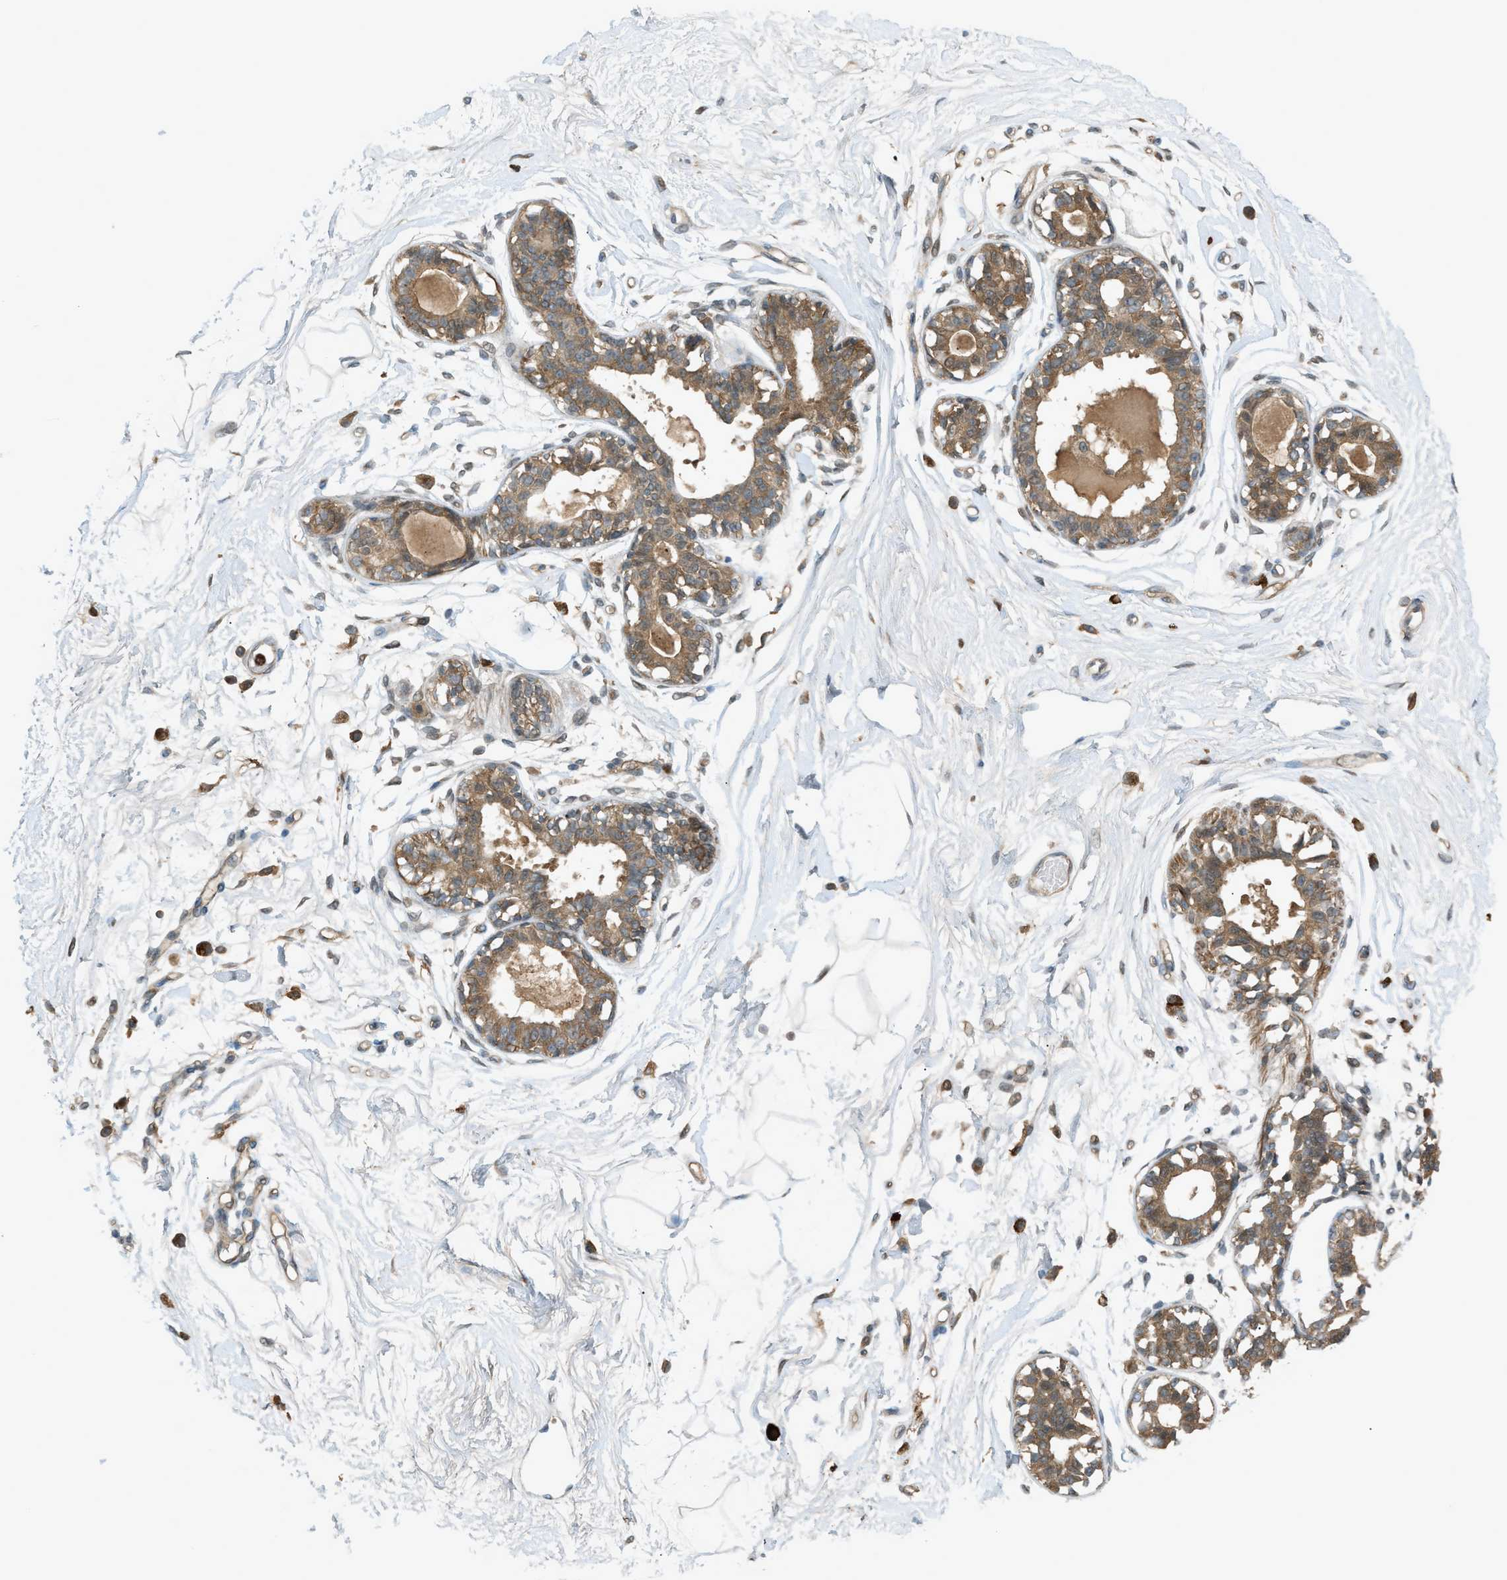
{"staining": {"intensity": "negative", "quantity": "none", "location": "none"}, "tissue": "breast", "cell_type": "Adipocytes", "image_type": "normal", "snomed": [{"axis": "morphology", "description": "Normal tissue, NOS"}, {"axis": "topography", "description": "Breast"}], "caption": "The IHC micrograph has no significant expression in adipocytes of breast.", "gene": "DYRK1A", "patient": {"sex": "female", "age": 45}}